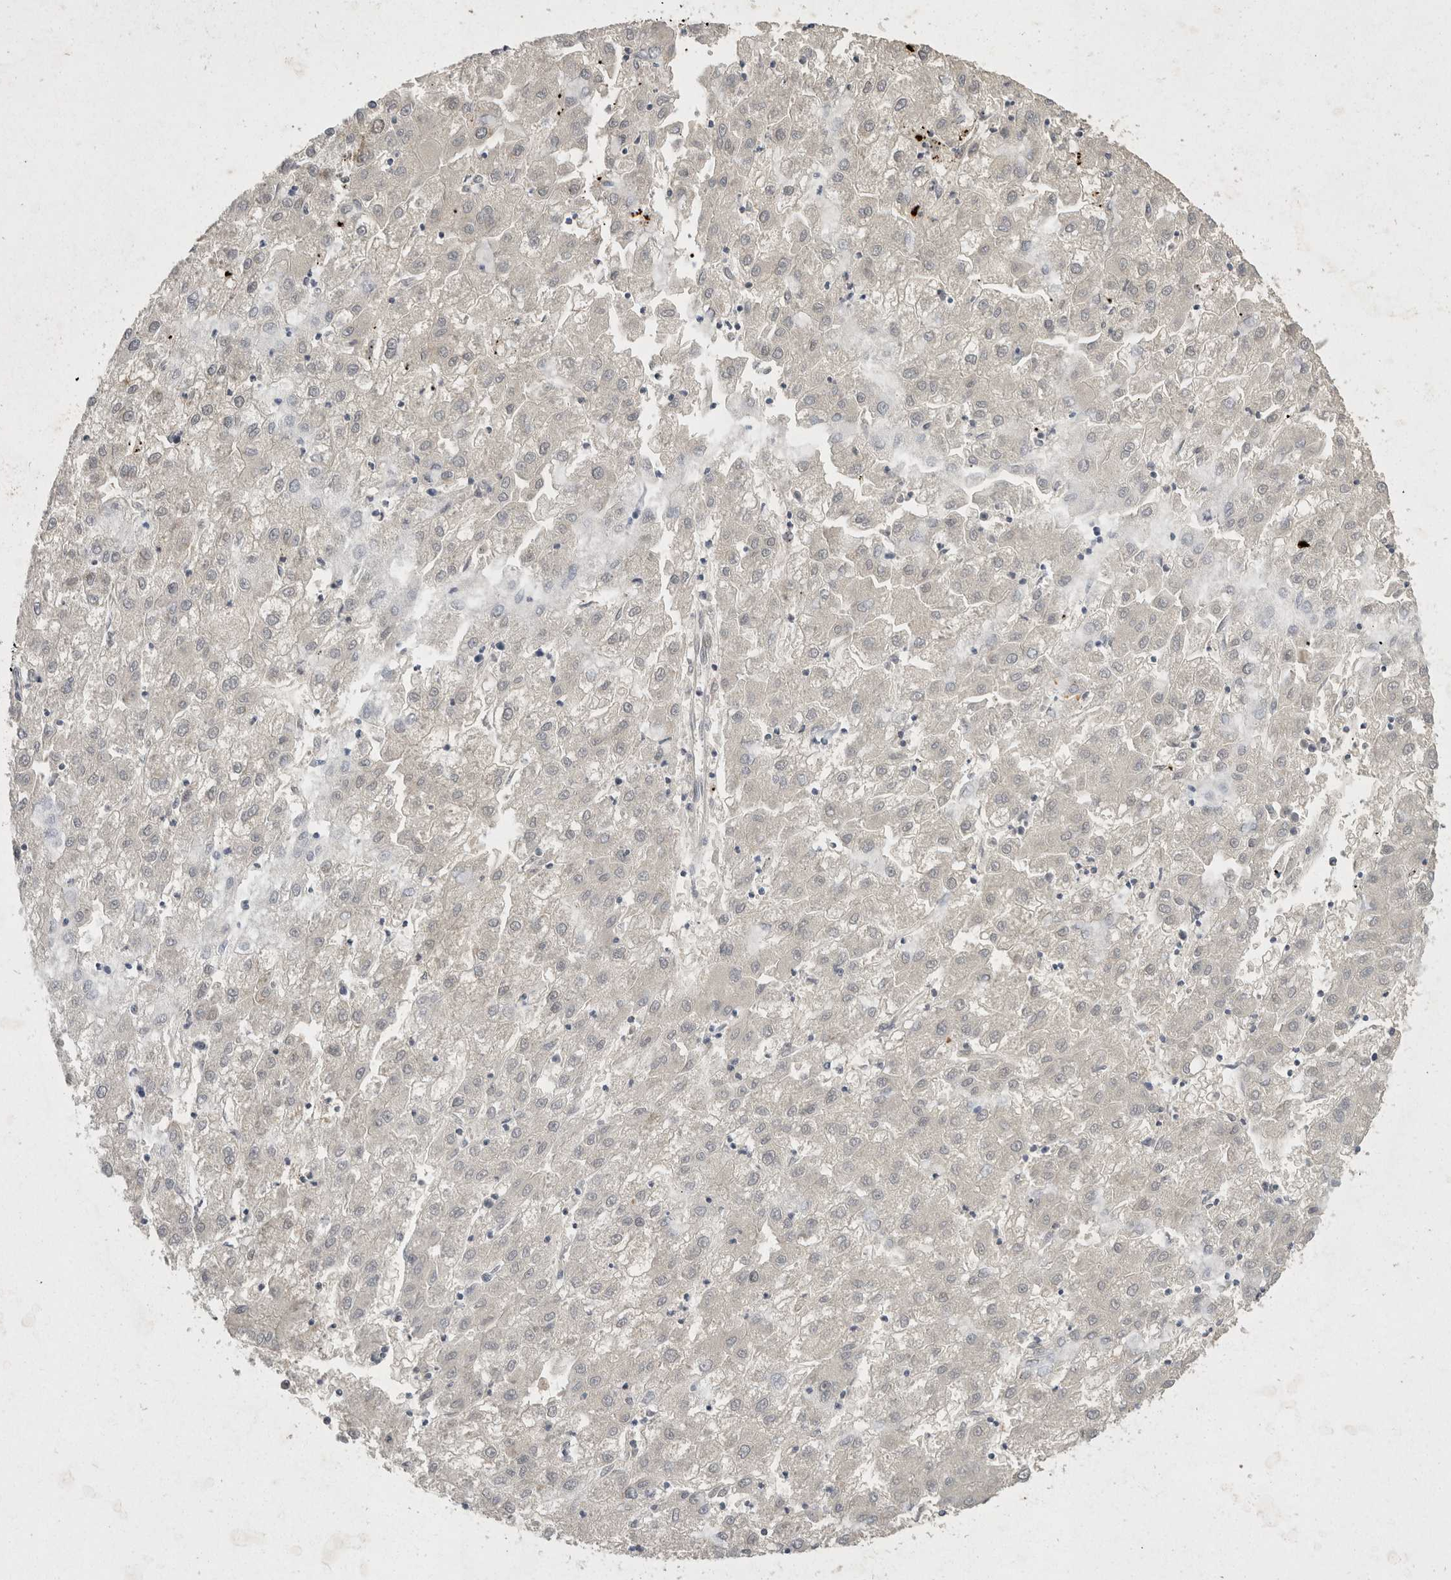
{"staining": {"intensity": "negative", "quantity": "none", "location": "none"}, "tissue": "liver cancer", "cell_type": "Tumor cells", "image_type": "cancer", "snomed": [{"axis": "morphology", "description": "Carcinoma, Hepatocellular, NOS"}, {"axis": "topography", "description": "Liver"}], "caption": "Liver cancer was stained to show a protein in brown. There is no significant staining in tumor cells. (Stains: DAB (3,3'-diaminobenzidine) immunohistochemistry with hematoxylin counter stain, Microscopy: brightfield microscopy at high magnification).", "gene": "TOM1L2", "patient": {"sex": "male", "age": 72}}